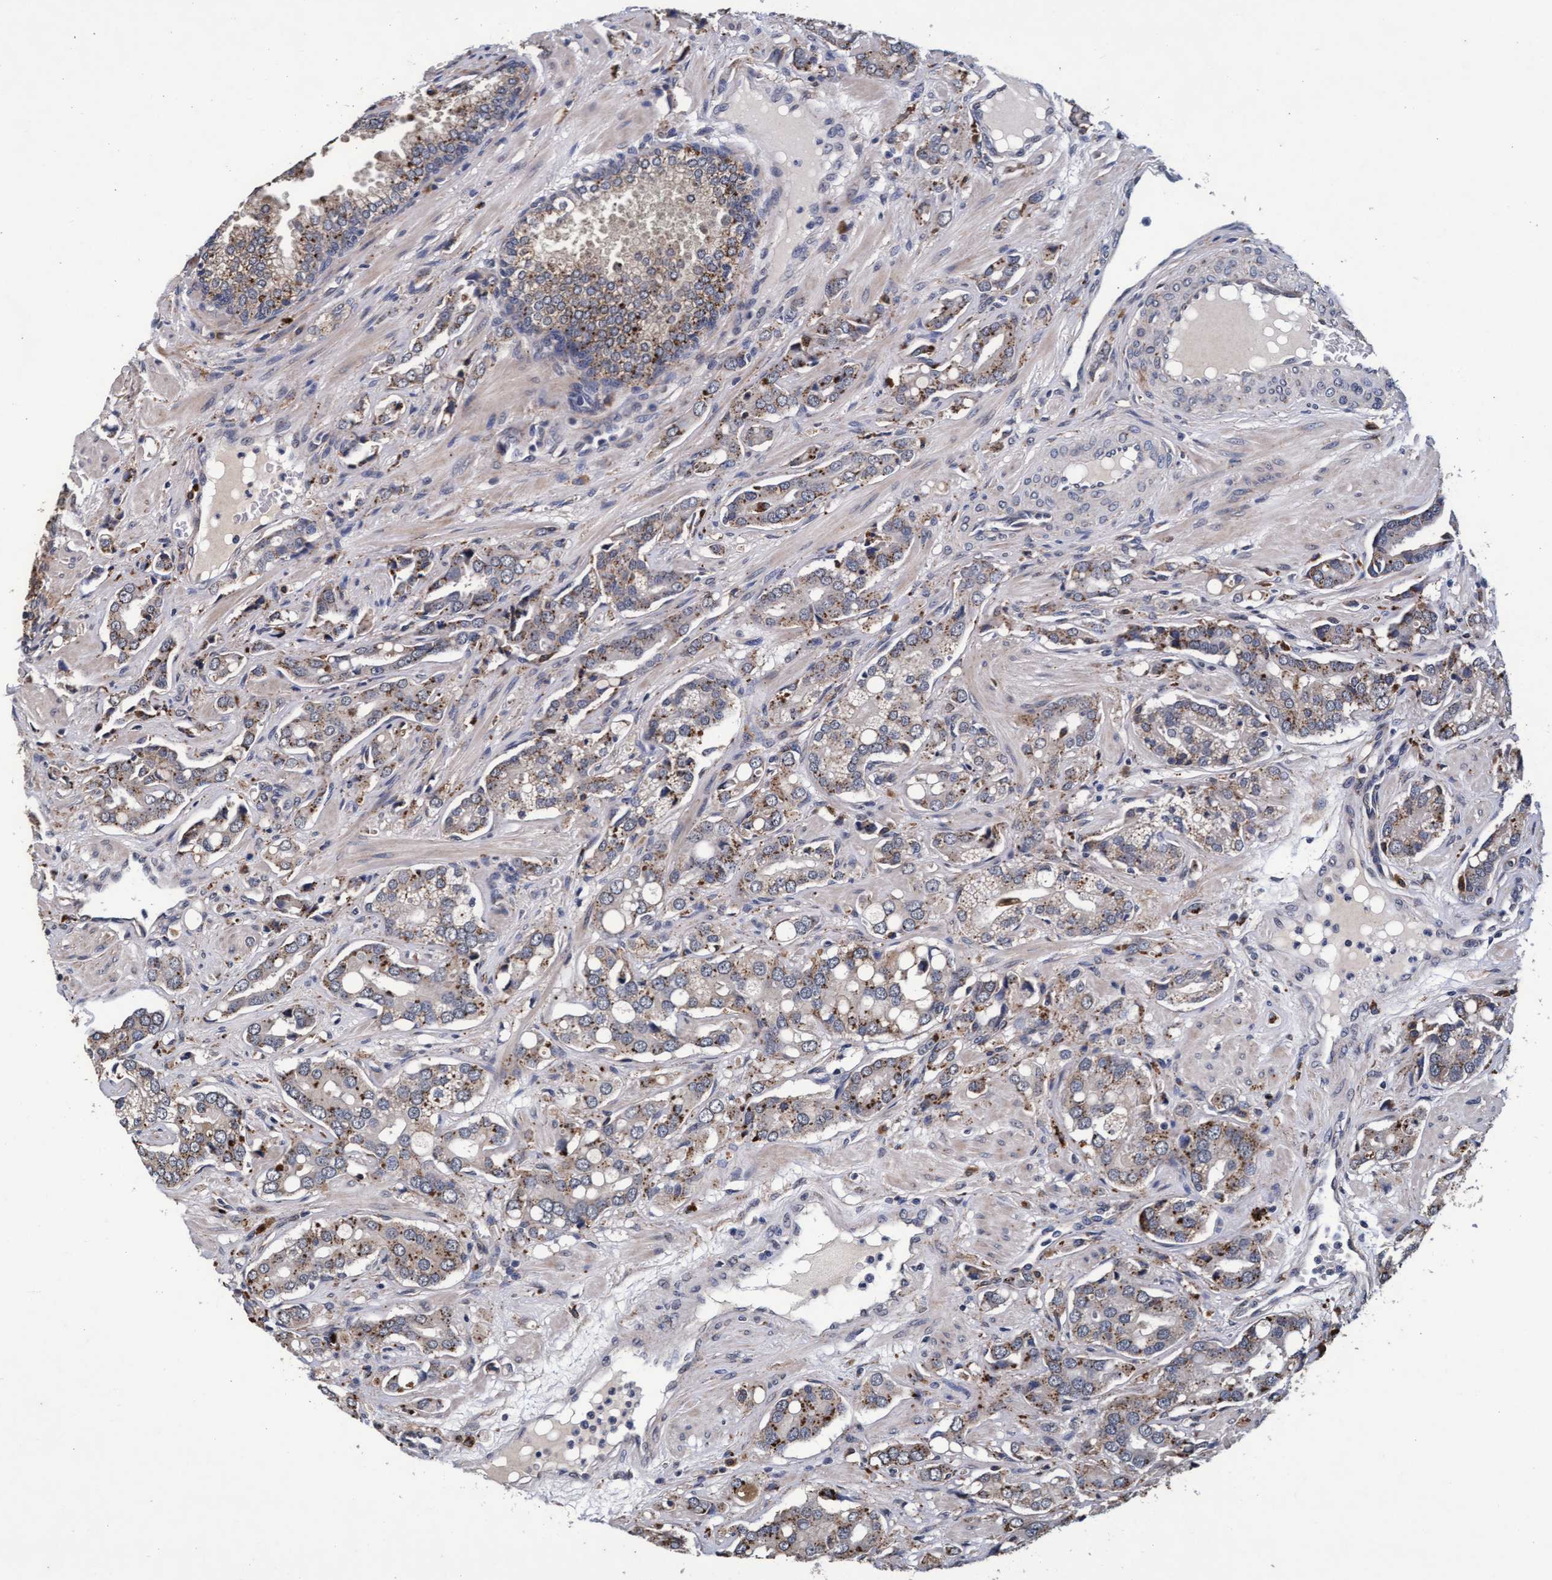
{"staining": {"intensity": "moderate", "quantity": "25%-75%", "location": "cytoplasmic/membranous"}, "tissue": "prostate cancer", "cell_type": "Tumor cells", "image_type": "cancer", "snomed": [{"axis": "morphology", "description": "Adenocarcinoma, High grade"}, {"axis": "topography", "description": "Prostate"}], "caption": "Moderate cytoplasmic/membranous protein positivity is seen in about 25%-75% of tumor cells in high-grade adenocarcinoma (prostate).", "gene": "CPQ", "patient": {"sex": "male", "age": 52}}